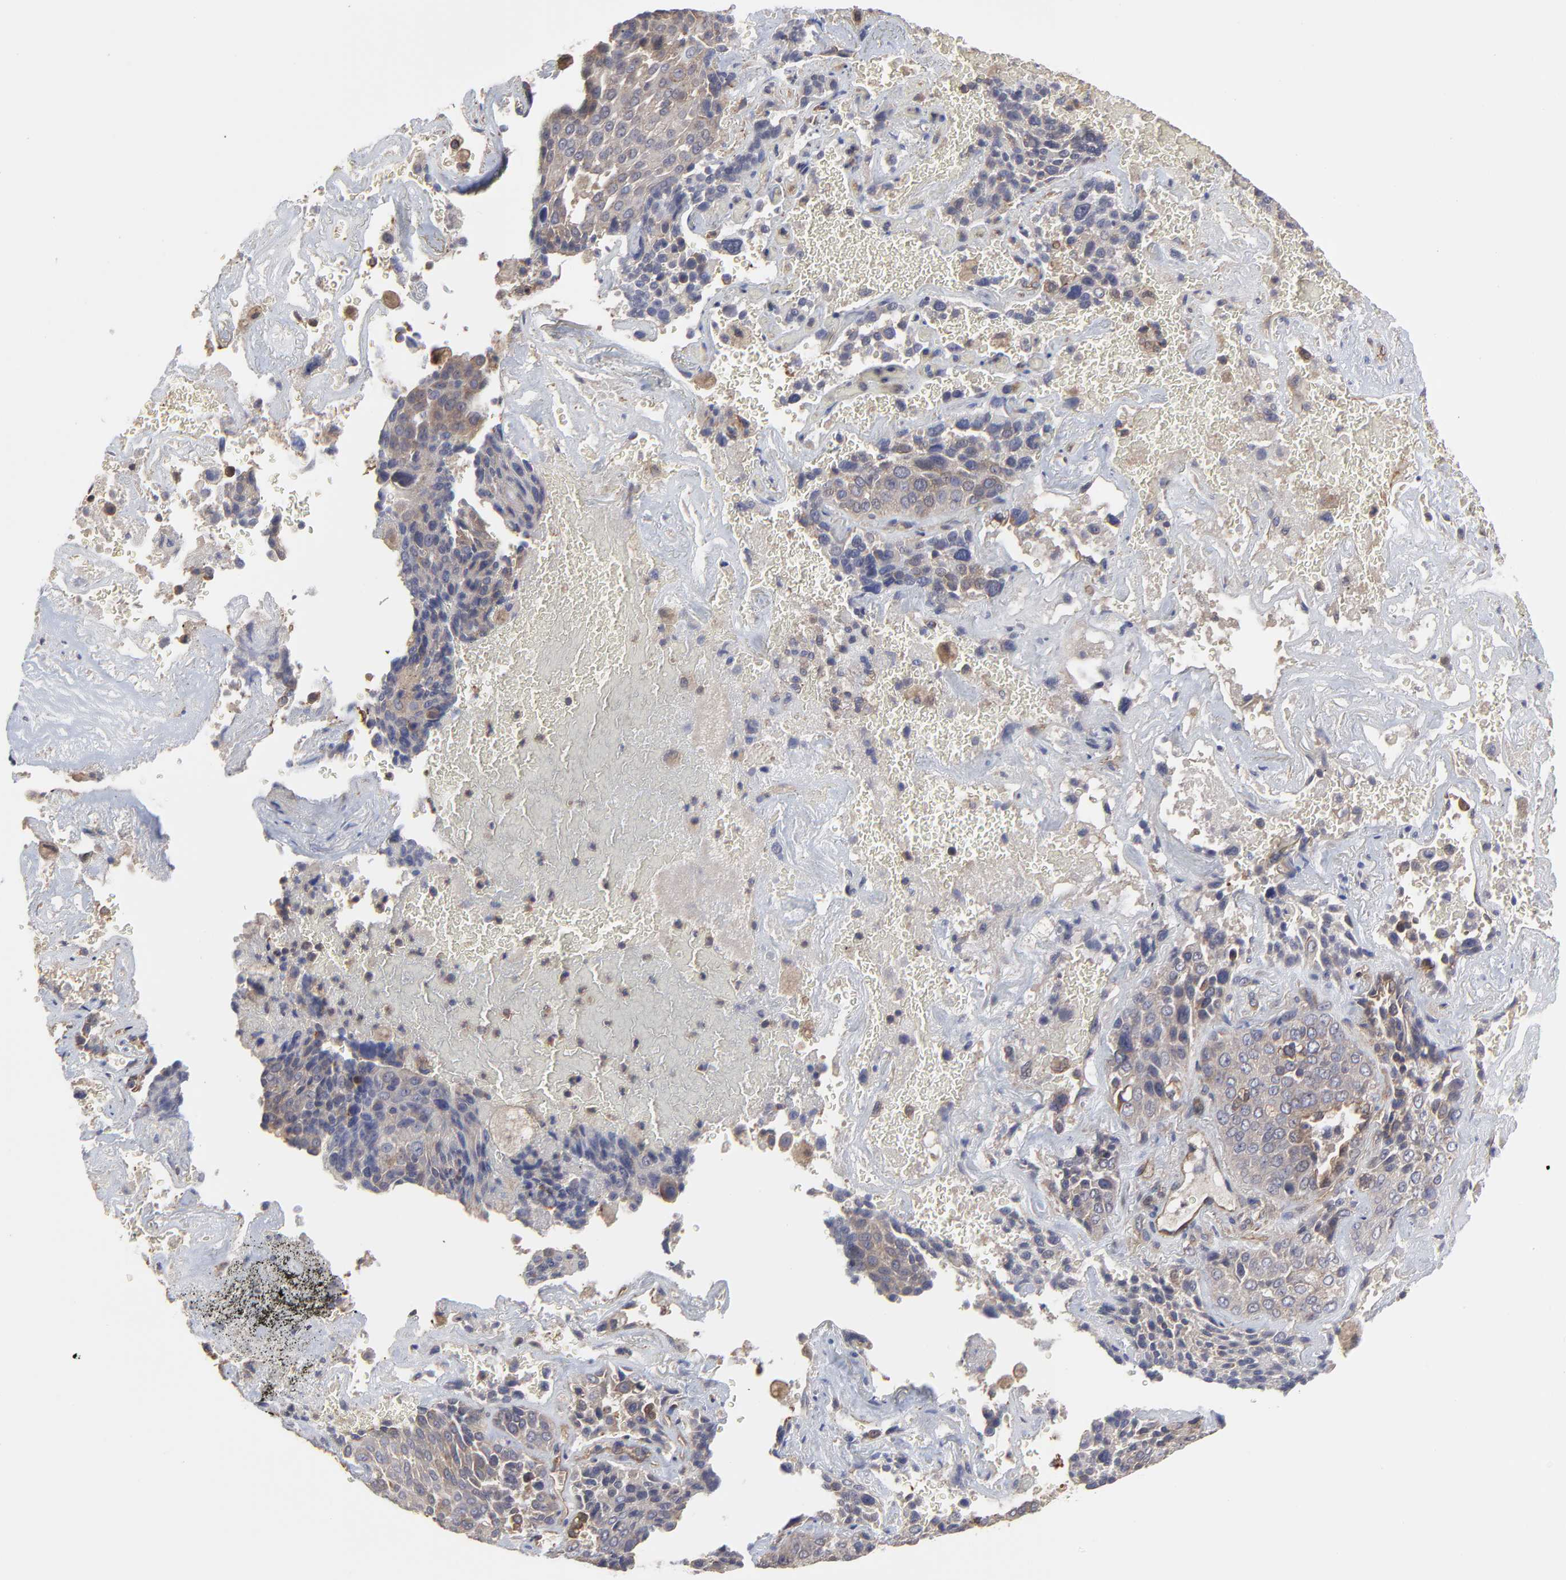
{"staining": {"intensity": "weak", "quantity": "25%-75%", "location": "cytoplasmic/membranous"}, "tissue": "lung cancer", "cell_type": "Tumor cells", "image_type": "cancer", "snomed": [{"axis": "morphology", "description": "Squamous cell carcinoma, NOS"}, {"axis": "topography", "description": "Lung"}], "caption": "Protein analysis of lung cancer tissue displays weak cytoplasmic/membranous expression in about 25%-75% of tumor cells.", "gene": "ARMT1", "patient": {"sex": "male", "age": 54}}